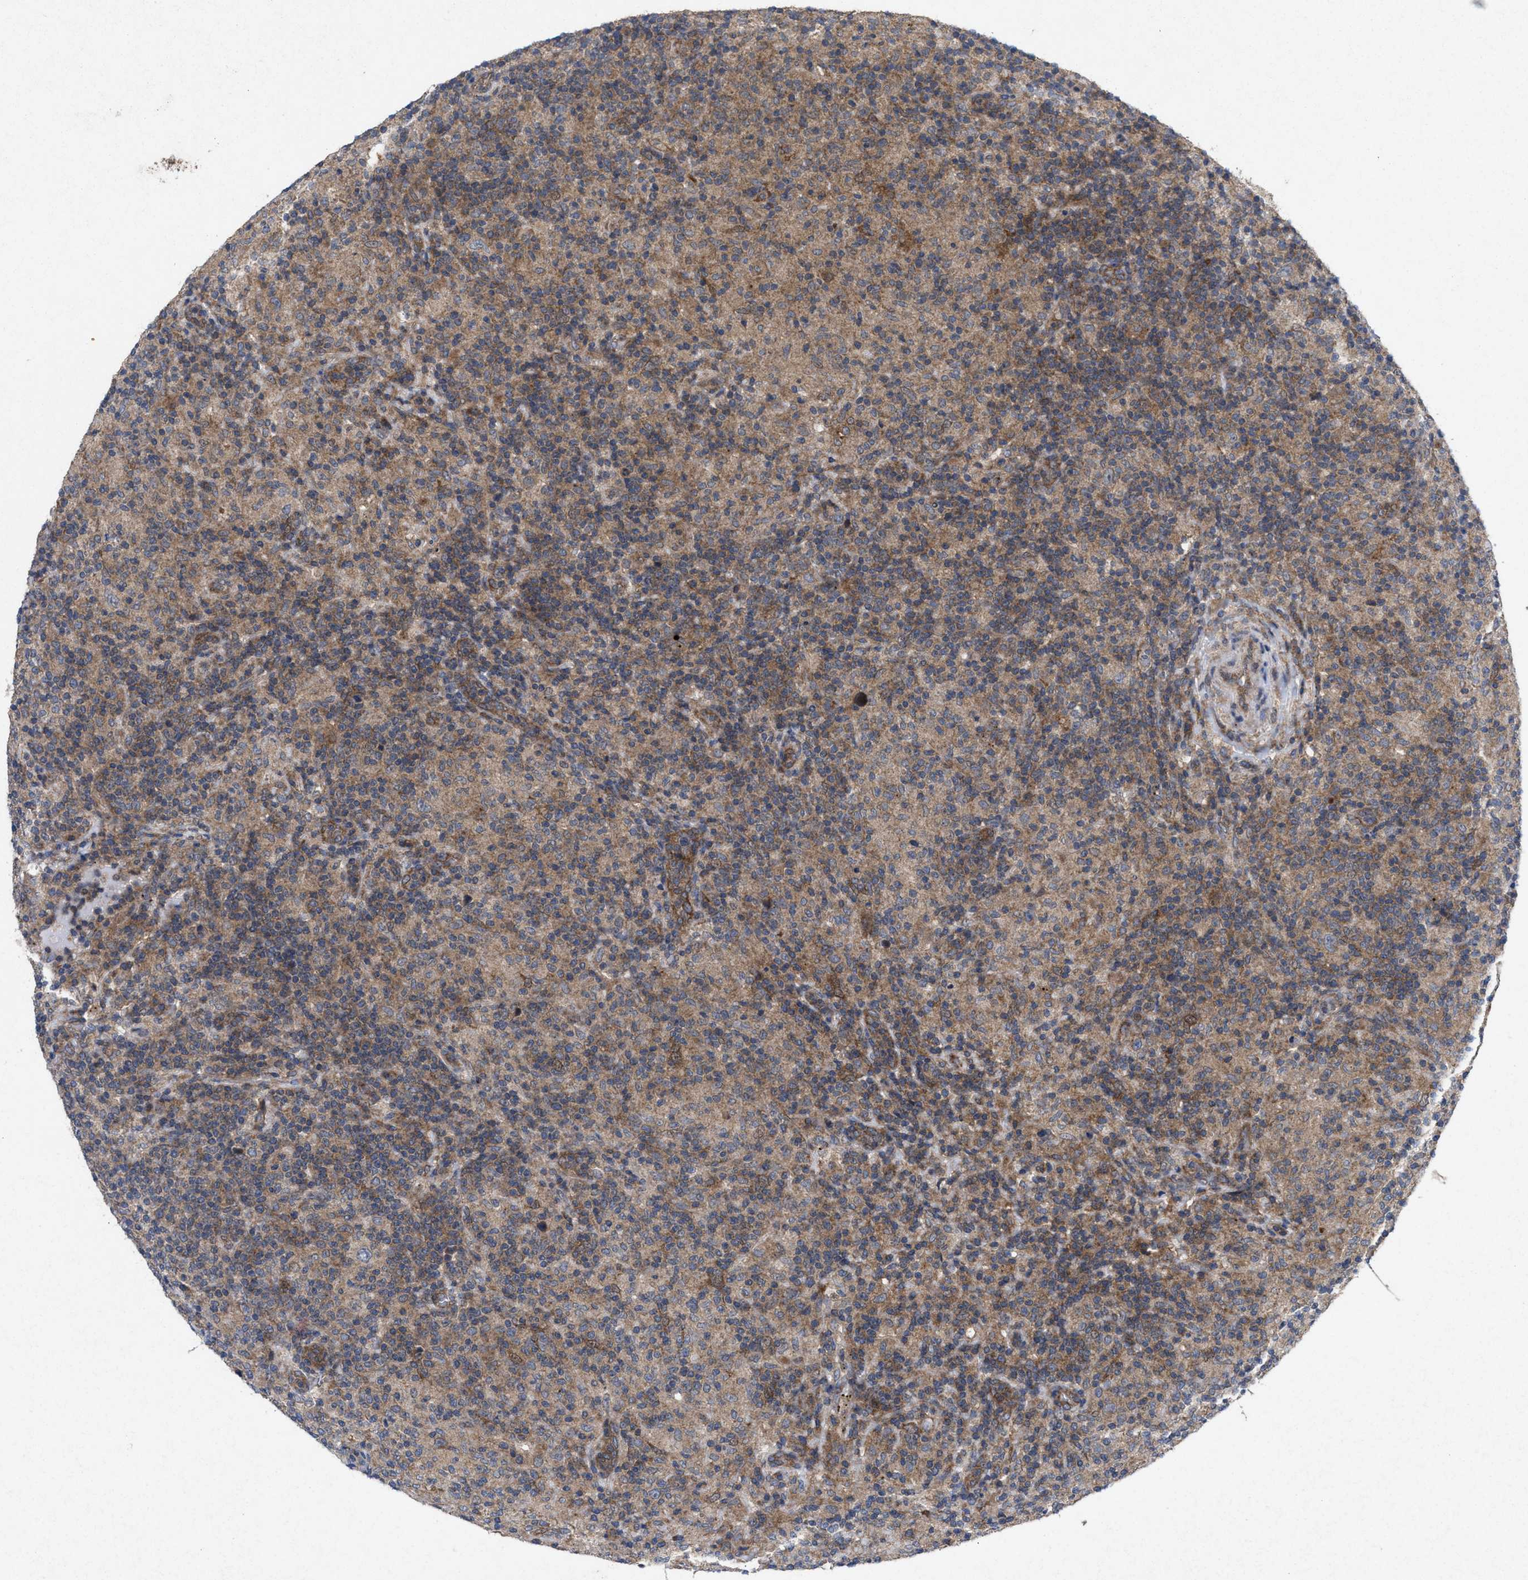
{"staining": {"intensity": "weak", "quantity": "25%-75%", "location": "cytoplasmic/membranous"}, "tissue": "lymphoma", "cell_type": "Tumor cells", "image_type": "cancer", "snomed": [{"axis": "morphology", "description": "Hodgkin's disease, NOS"}, {"axis": "topography", "description": "Lymph node"}], "caption": "There is low levels of weak cytoplasmic/membranous expression in tumor cells of Hodgkin's disease, as demonstrated by immunohistochemical staining (brown color).", "gene": "MSI2", "patient": {"sex": "male", "age": 70}}